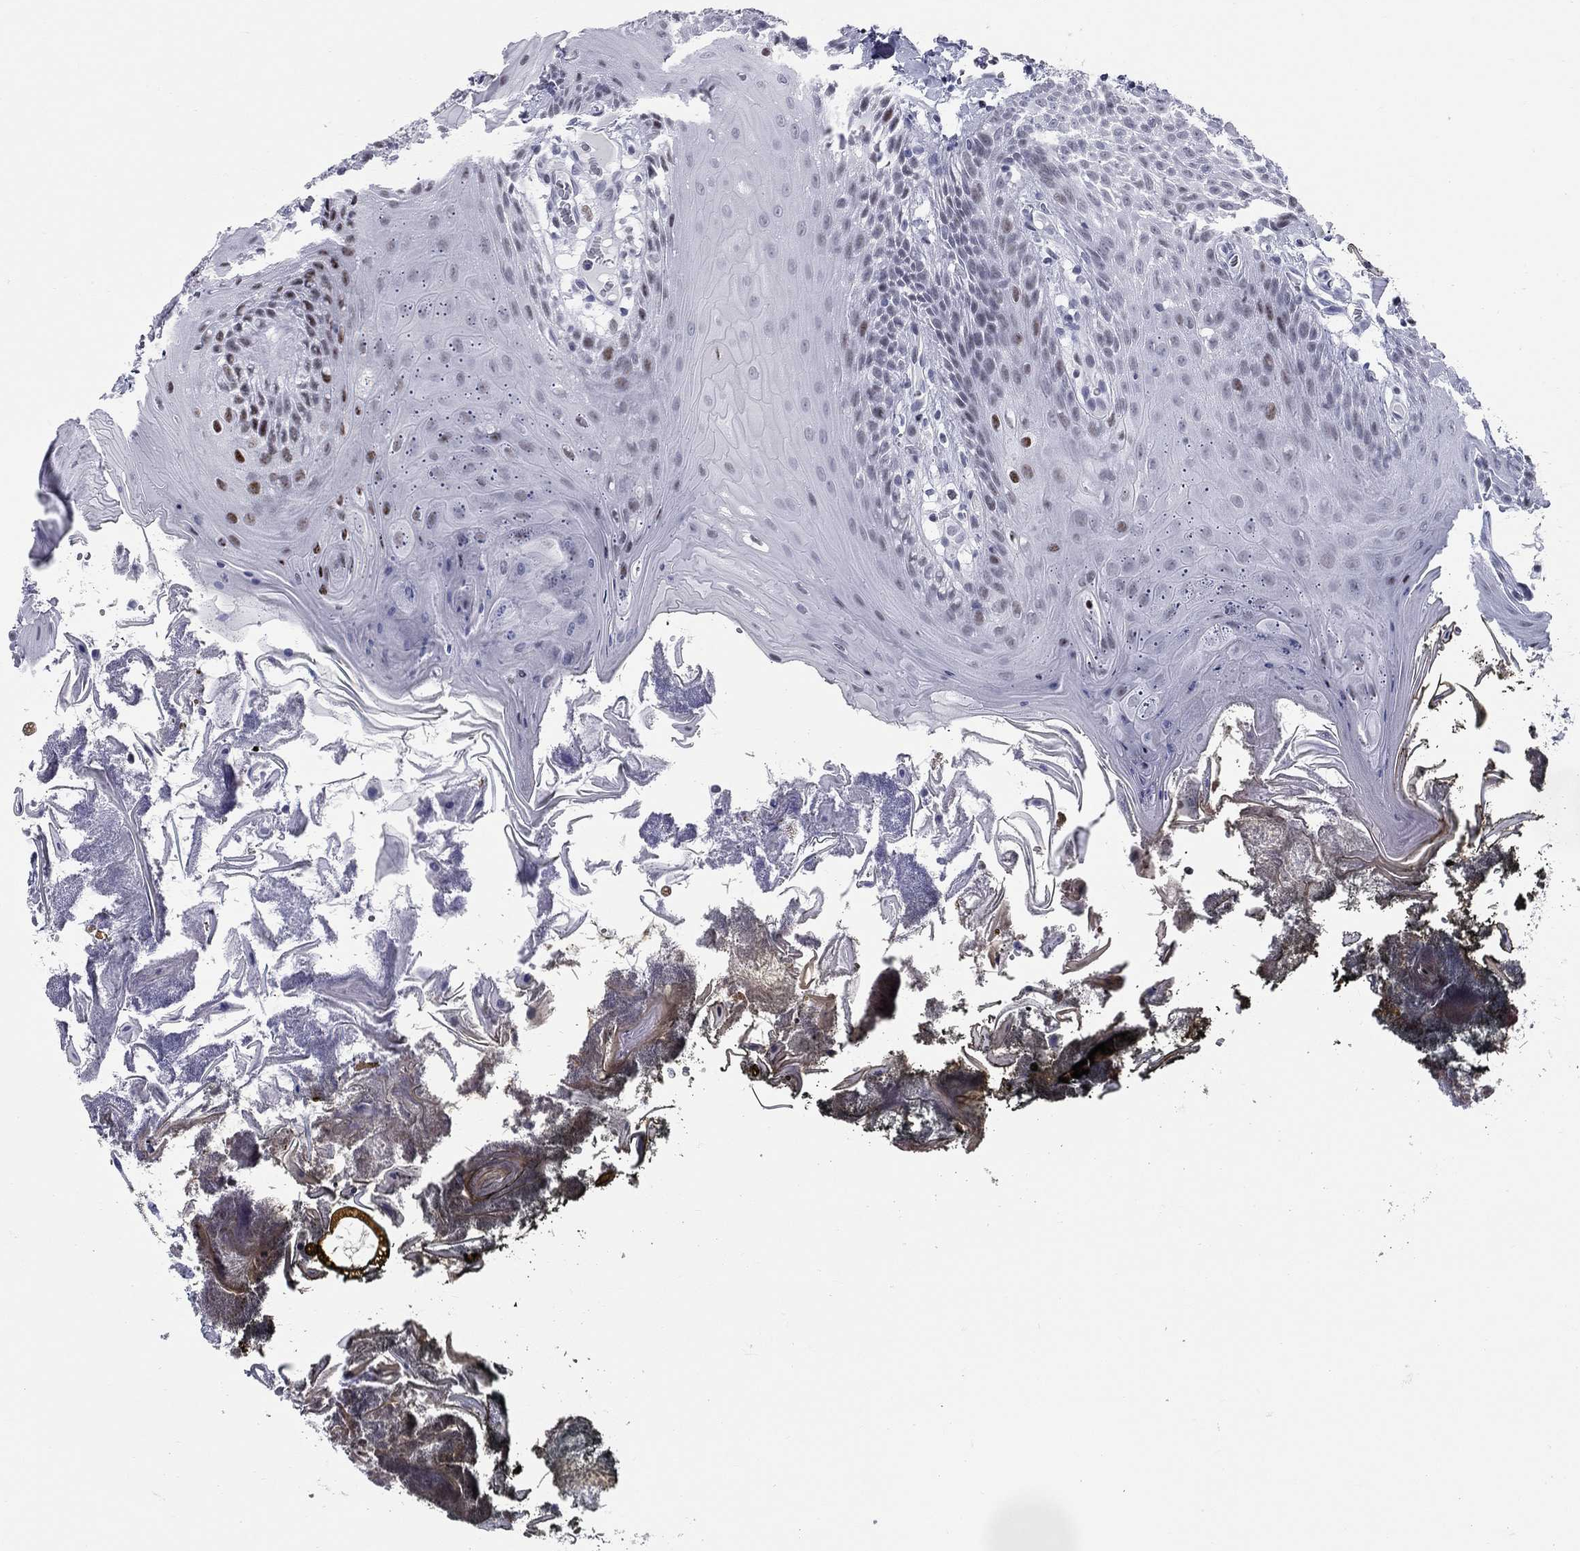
{"staining": {"intensity": "strong", "quantity": "<25%", "location": "nuclear"}, "tissue": "oral mucosa", "cell_type": "Squamous epithelial cells", "image_type": "normal", "snomed": [{"axis": "morphology", "description": "Normal tissue, NOS"}, {"axis": "topography", "description": "Oral tissue"}], "caption": "Immunohistochemistry (IHC) (DAB (3,3'-diaminobenzidine)) staining of benign human oral mucosa demonstrates strong nuclear protein expression in approximately <25% of squamous epithelial cells.", "gene": "ASF1B", "patient": {"sex": "male", "age": 9}}